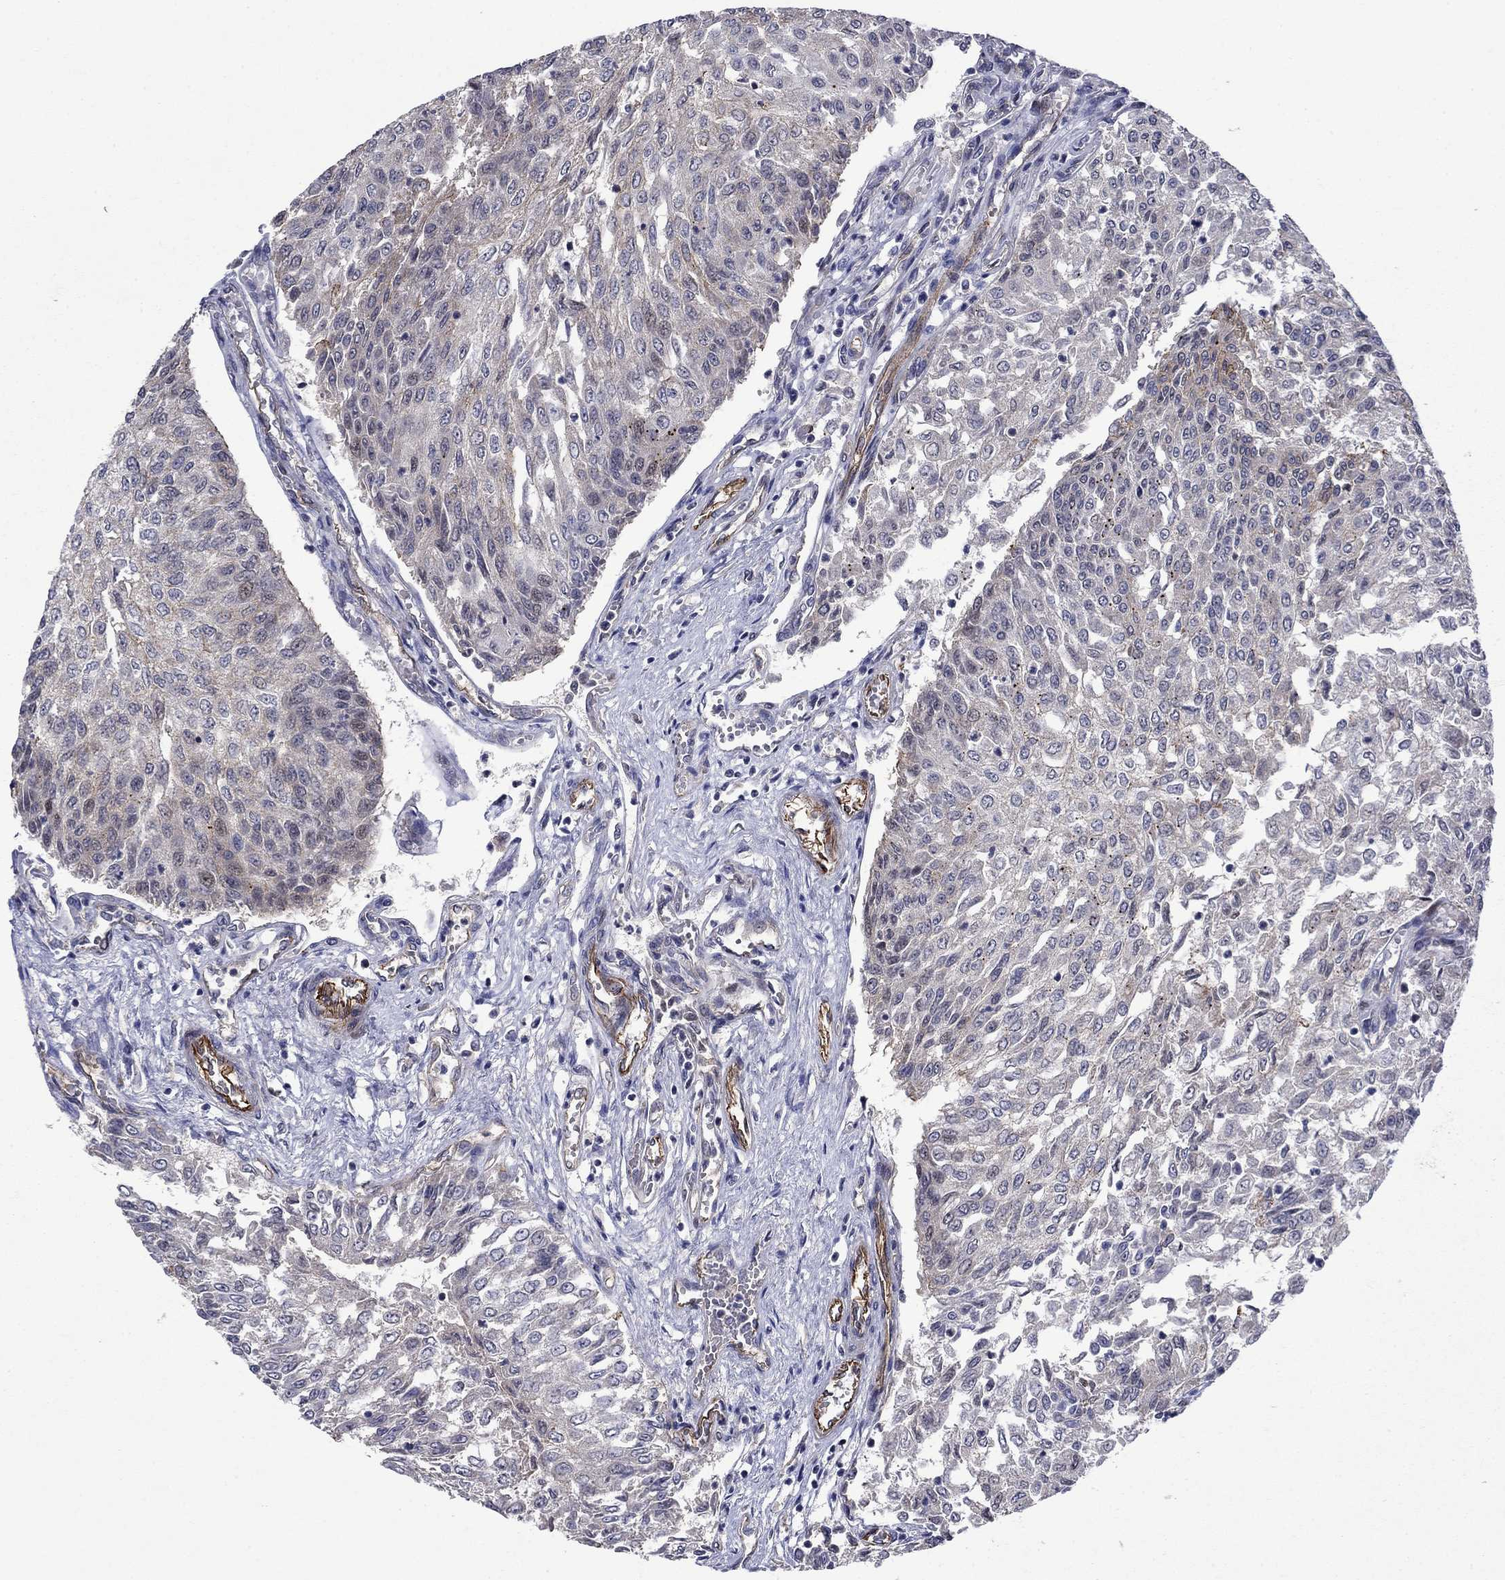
{"staining": {"intensity": "moderate", "quantity": "<25%", "location": "cytoplasmic/membranous"}, "tissue": "urothelial cancer", "cell_type": "Tumor cells", "image_type": "cancer", "snomed": [{"axis": "morphology", "description": "Urothelial carcinoma, Low grade"}, {"axis": "topography", "description": "Urinary bladder"}], "caption": "The histopathology image reveals a brown stain indicating the presence of a protein in the cytoplasmic/membranous of tumor cells in urothelial carcinoma (low-grade).", "gene": "SLC7A1", "patient": {"sex": "male", "age": 78}}